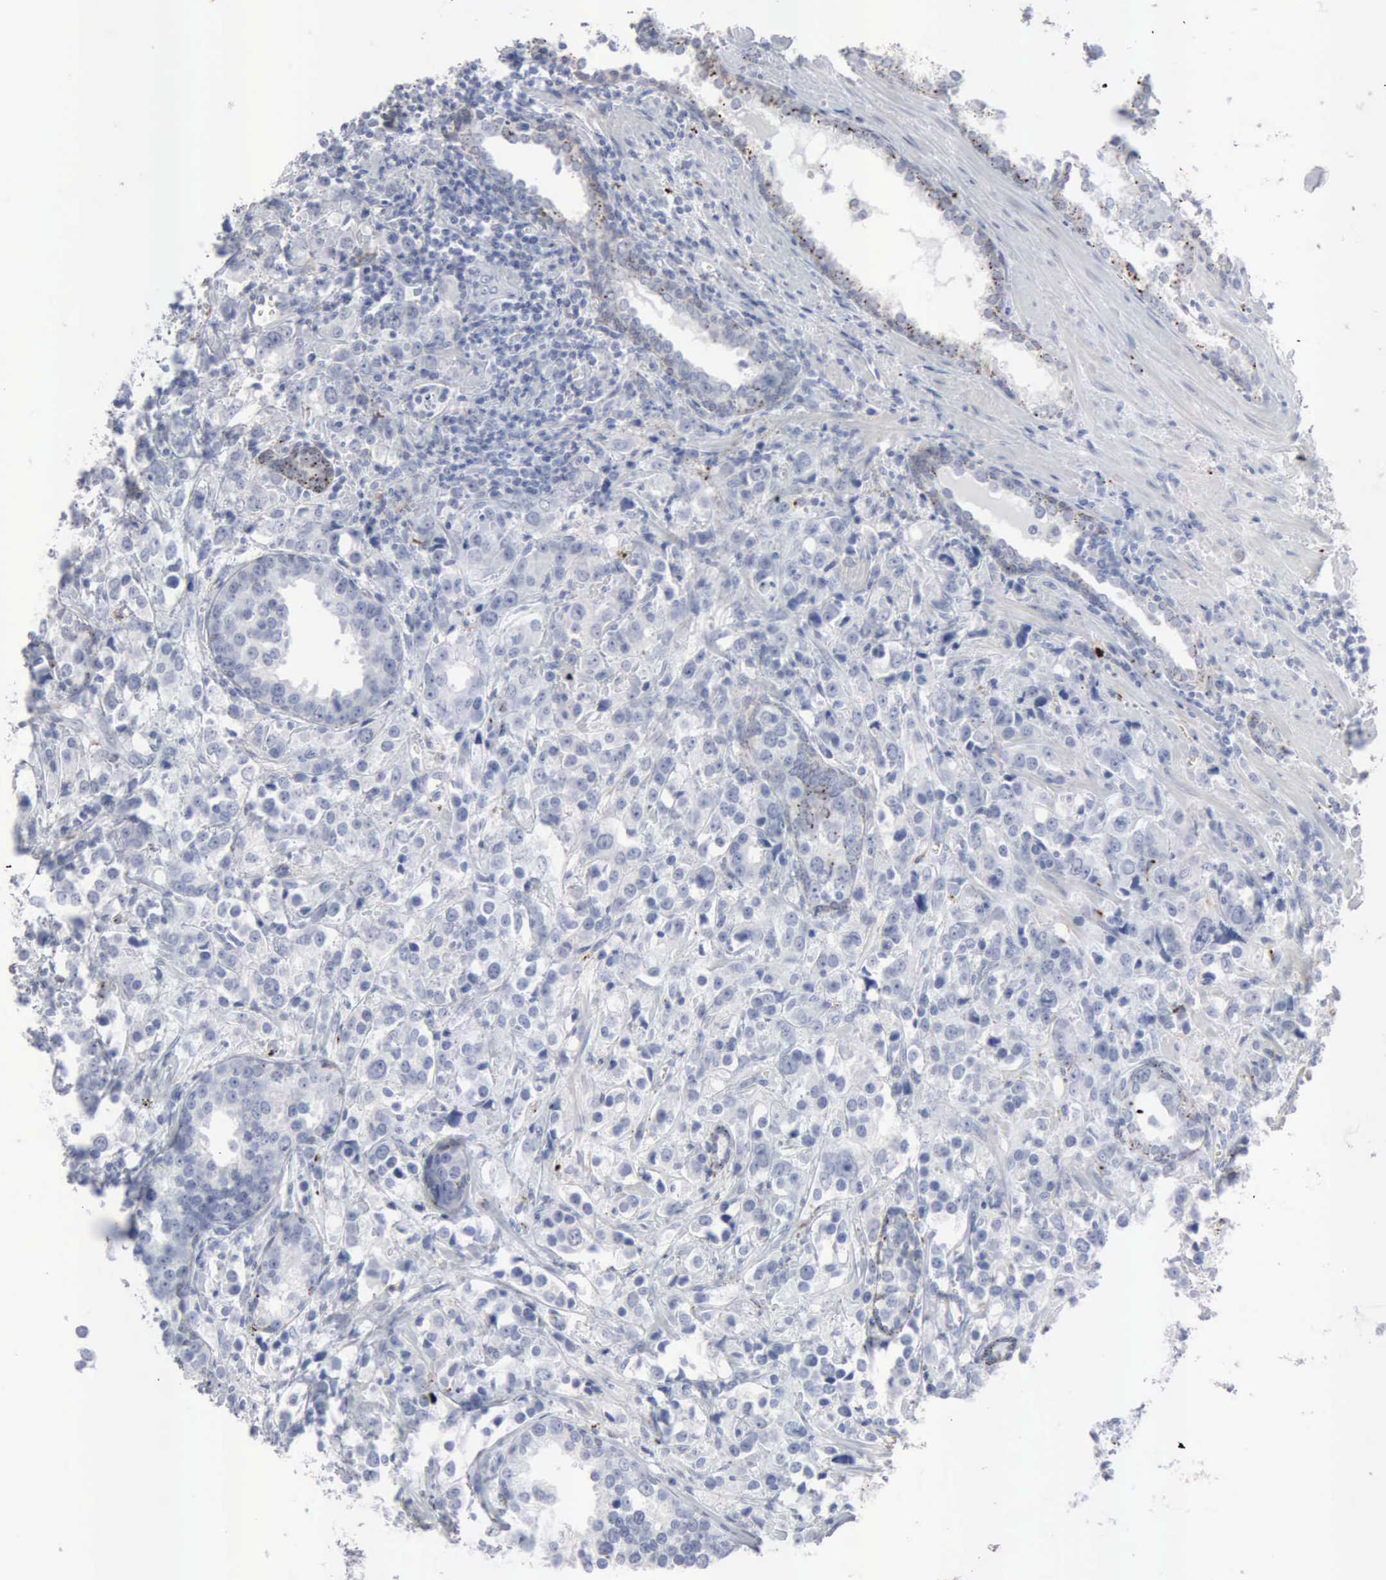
{"staining": {"intensity": "weak", "quantity": "<25%", "location": "cytoplasmic/membranous"}, "tissue": "prostate cancer", "cell_type": "Tumor cells", "image_type": "cancer", "snomed": [{"axis": "morphology", "description": "Adenocarcinoma, High grade"}, {"axis": "topography", "description": "Prostate"}], "caption": "Human prostate cancer stained for a protein using IHC demonstrates no expression in tumor cells.", "gene": "GLA", "patient": {"sex": "male", "age": 71}}